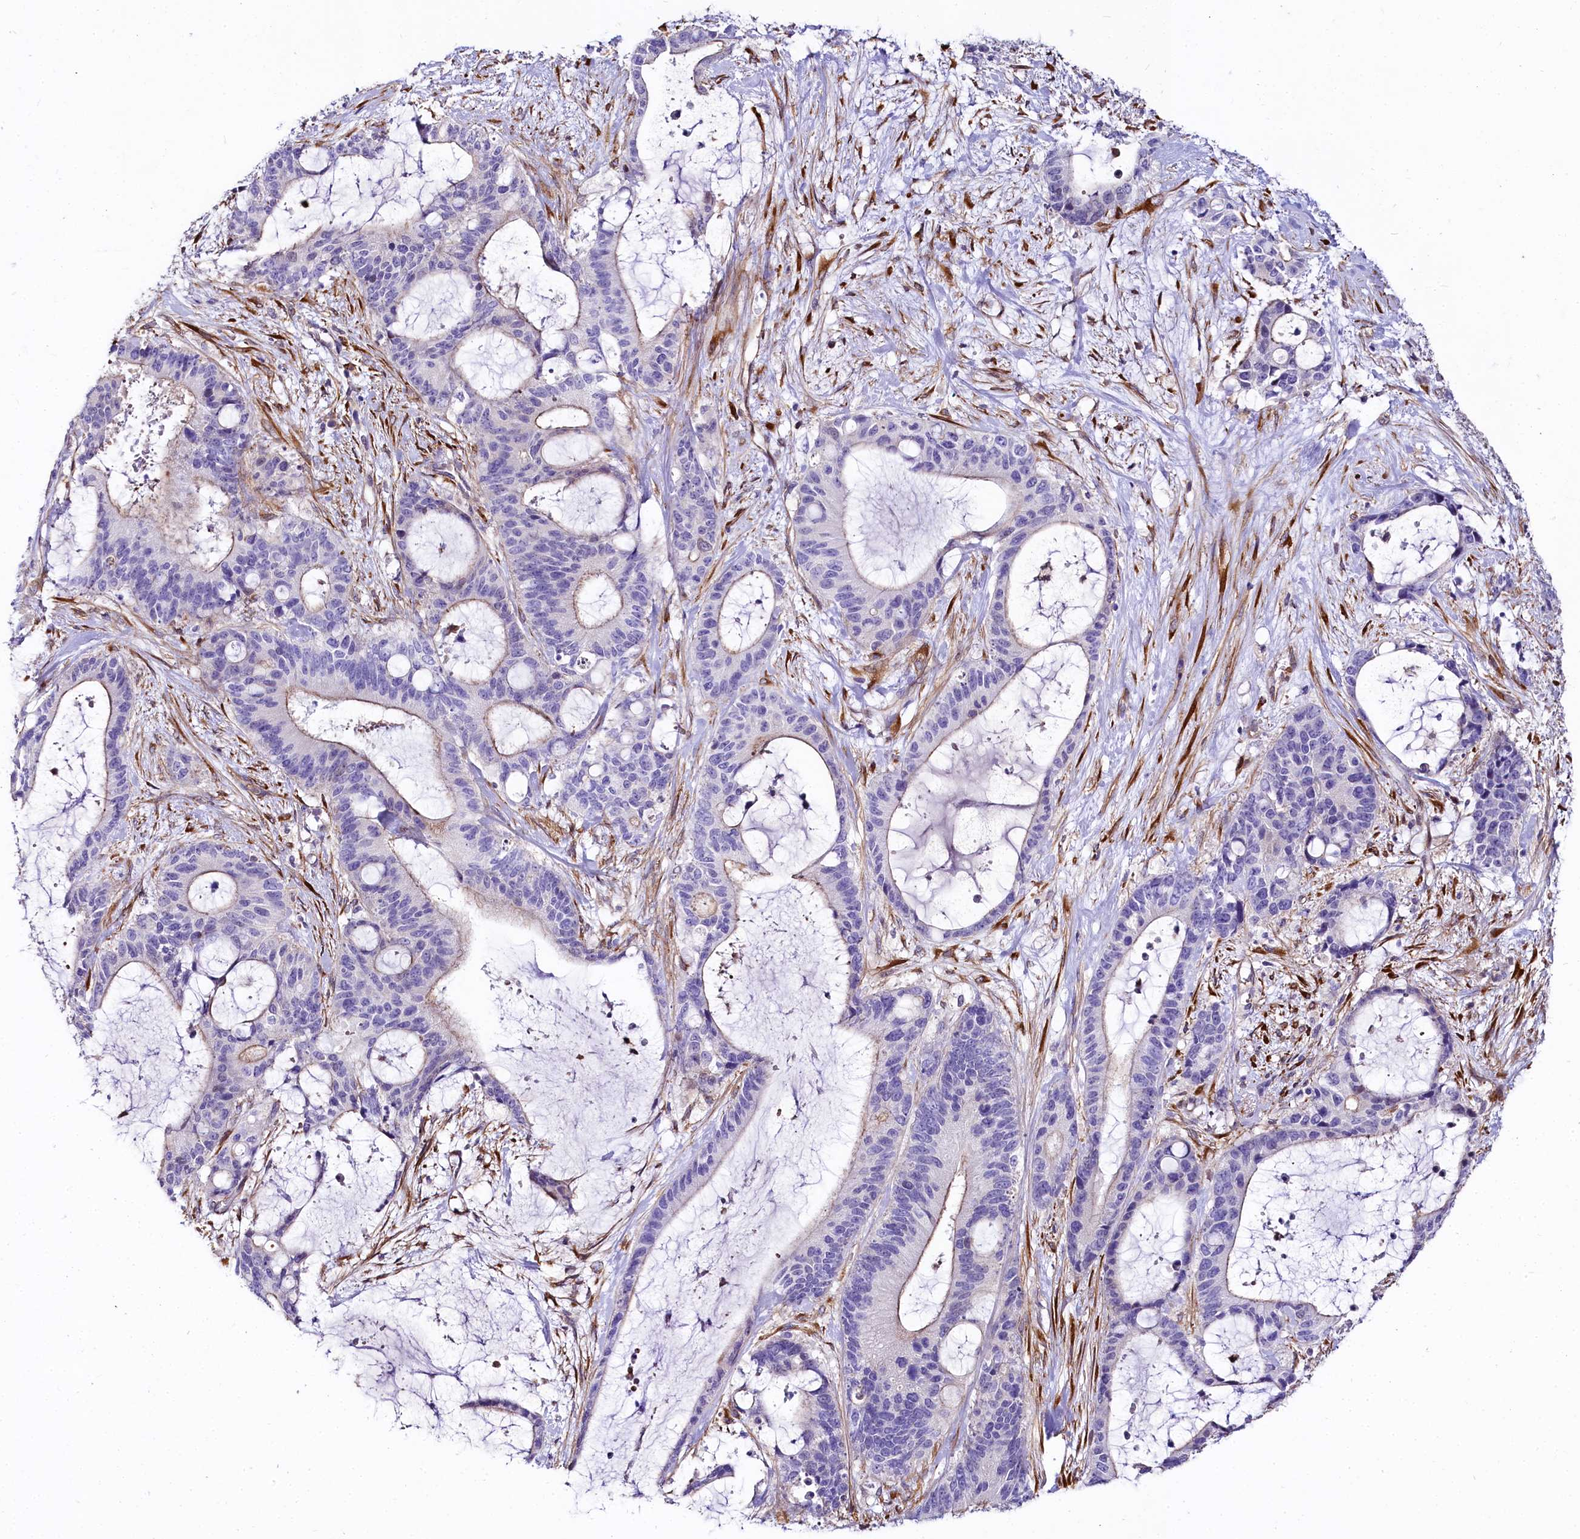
{"staining": {"intensity": "negative", "quantity": "none", "location": "none"}, "tissue": "liver cancer", "cell_type": "Tumor cells", "image_type": "cancer", "snomed": [{"axis": "morphology", "description": "Normal tissue, NOS"}, {"axis": "morphology", "description": "Cholangiocarcinoma"}, {"axis": "topography", "description": "Liver"}, {"axis": "topography", "description": "Peripheral nerve tissue"}], "caption": "Tumor cells are negative for brown protein staining in liver cancer (cholangiocarcinoma).", "gene": "FCHSD2", "patient": {"sex": "female", "age": 73}}